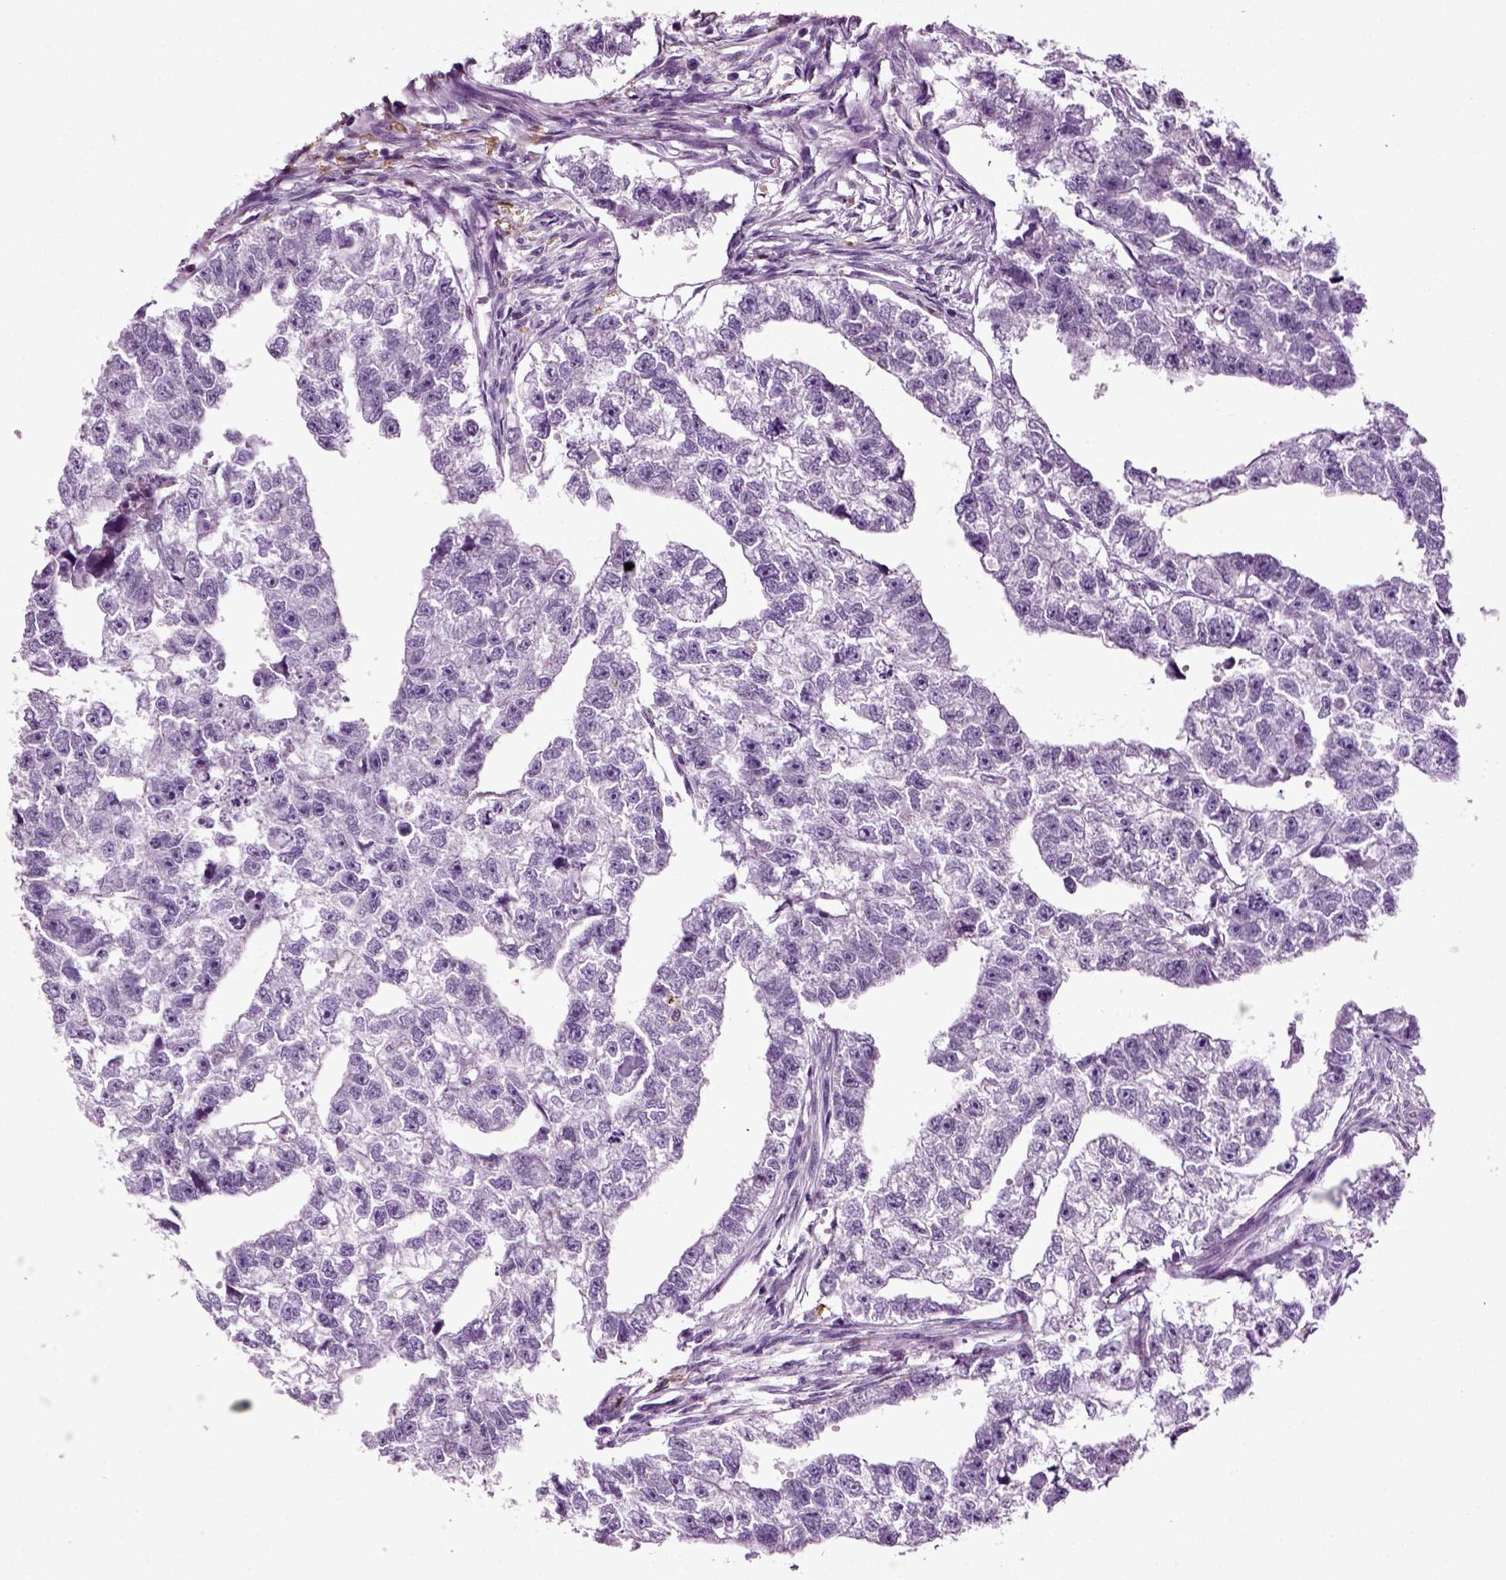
{"staining": {"intensity": "negative", "quantity": "none", "location": "none"}, "tissue": "testis cancer", "cell_type": "Tumor cells", "image_type": "cancer", "snomed": [{"axis": "morphology", "description": "Carcinoma, Embryonal, NOS"}, {"axis": "morphology", "description": "Teratoma, malignant, NOS"}, {"axis": "topography", "description": "Testis"}], "caption": "Tumor cells show no significant protein staining in testis cancer.", "gene": "DNAH10", "patient": {"sex": "male", "age": 44}}